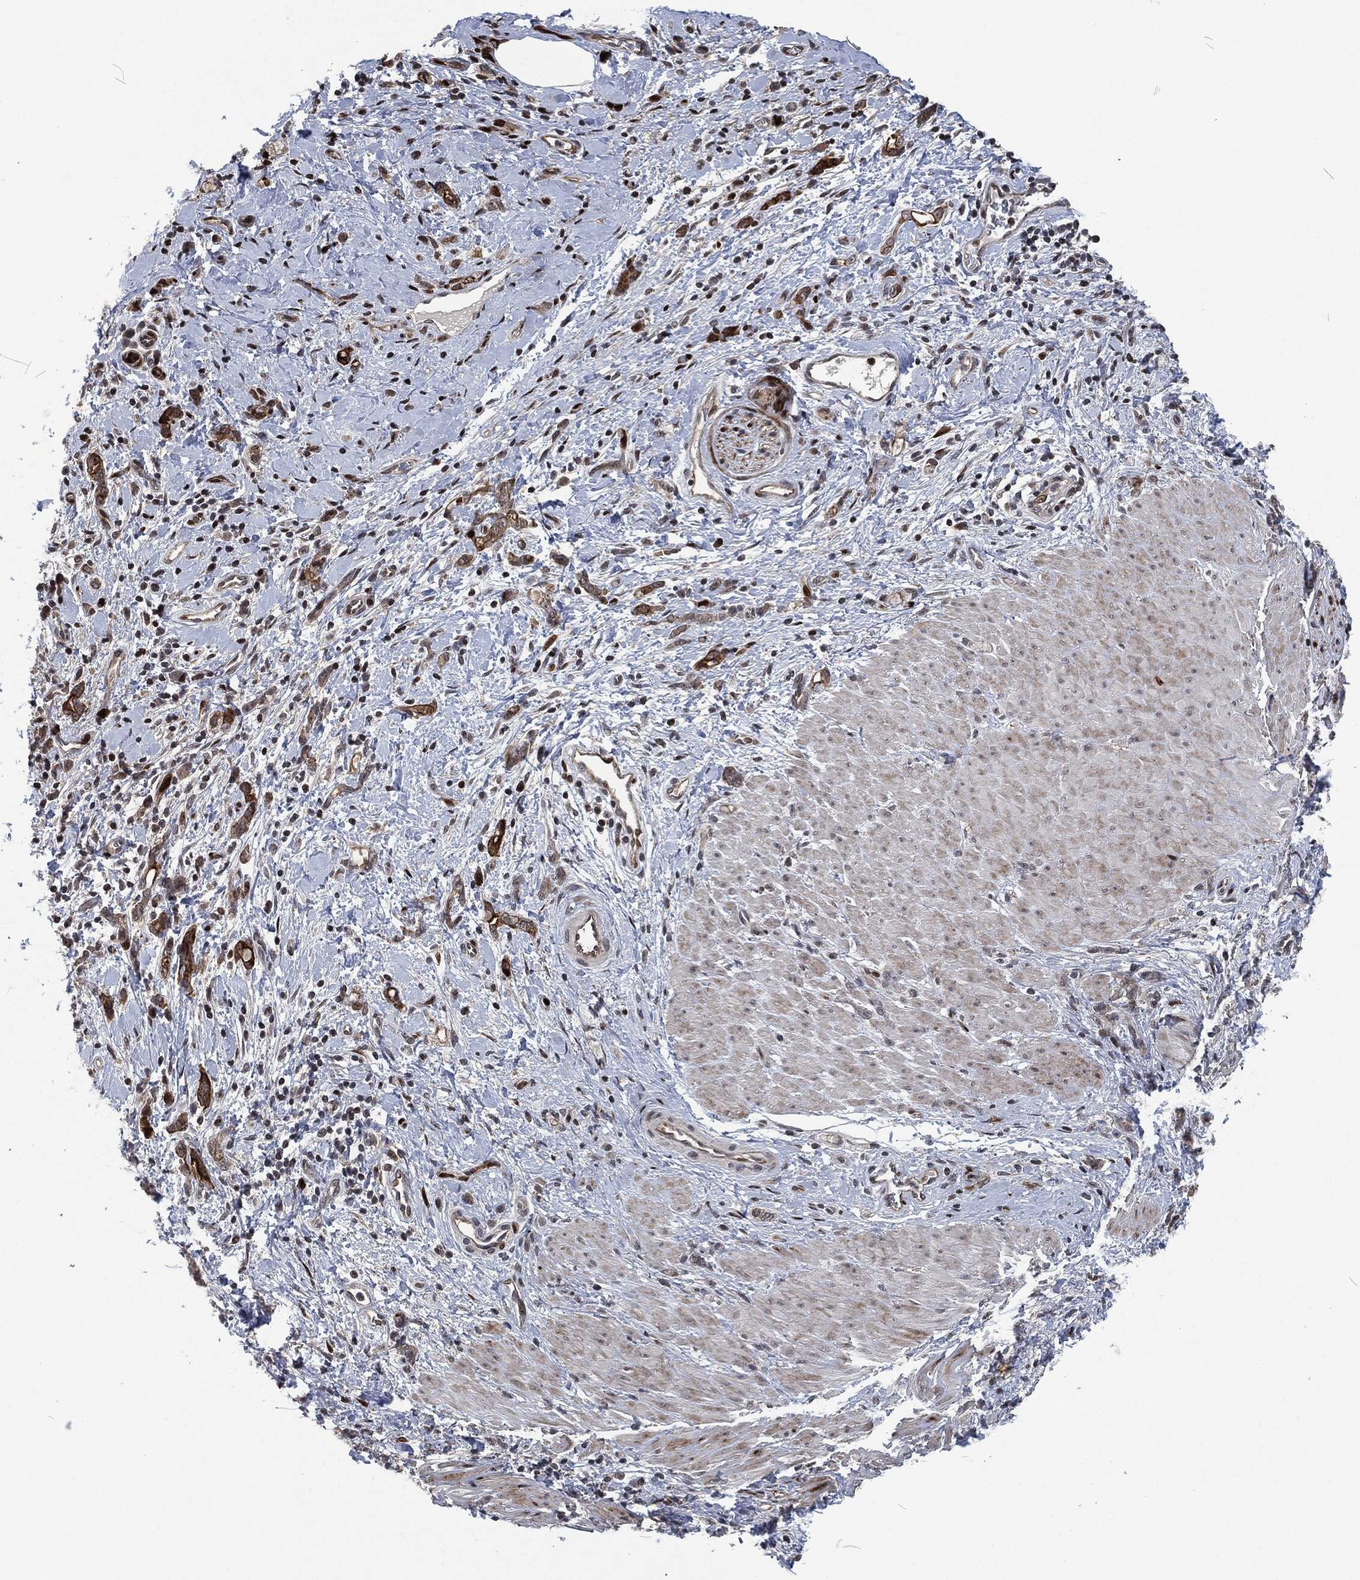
{"staining": {"intensity": "negative", "quantity": "none", "location": "none"}, "tissue": "stomach cancer", "cell_type": "Tumor cells", "image_type": "cancer", "snomed": [{"axis": "morphology", "description": "Normal tissue, NOS"}, {"axis": "morphology", "description": "Adenocarcinoma, NOS"}, {"axis": "topography", "description": "Stomach"}], "caption": "Adenocarcinoma (stomach) was stained to show a protein in brown. There is no significant expression in tumor cells. (Brightfield microscopy of DAB (3,3'-diaminobenzidine) IHC at high magnification).", "gene": "EGFR", "patient": {"sex": "male", "age": 67}}